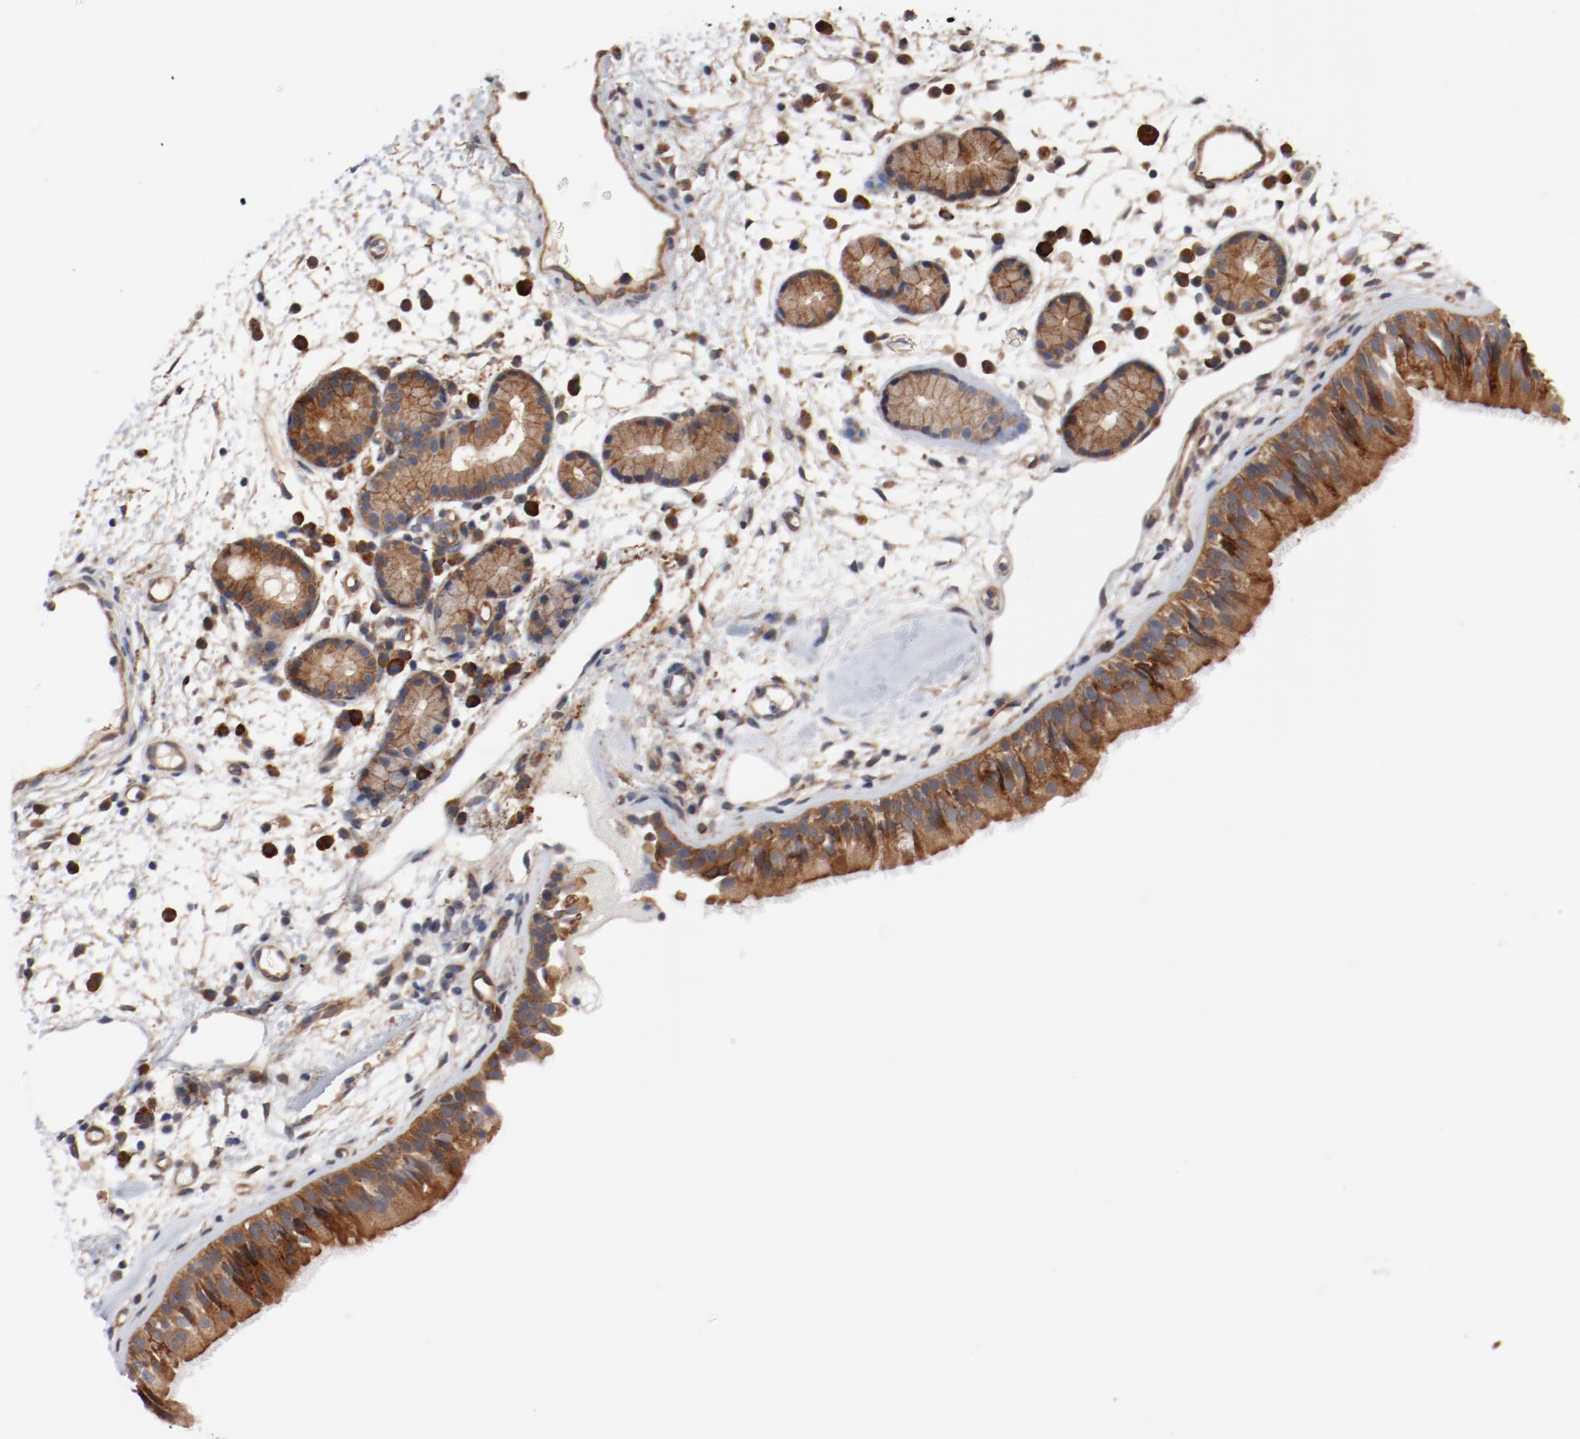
{"staining": {"intensity": "moderate", "quantity": ">75%", "location": "cytoplasmic/membranous"}, "tissue": "nasopharynx", "cell_type": "Respiratory epithelial cells", "image_type": "normal", "snomed": [{"axis": "morphology", "description": "Normal tissue, NOS"}, {"axis": "morphology", "description": "Inflammation, NOS"}, {"axis": "topography", "description": "Nasopharynx"}], "caption": "Immunohistochemical staining of normal nasopharynx displays medium levels of moderate cytoplasmic/membranous expression in approximately >75% of respiratory epithelial cells. (DAB IHC with brightfield microscopy, high magnification).", "gene": "PITPNM2", "patient": {"sex": "female", "age": 55}}